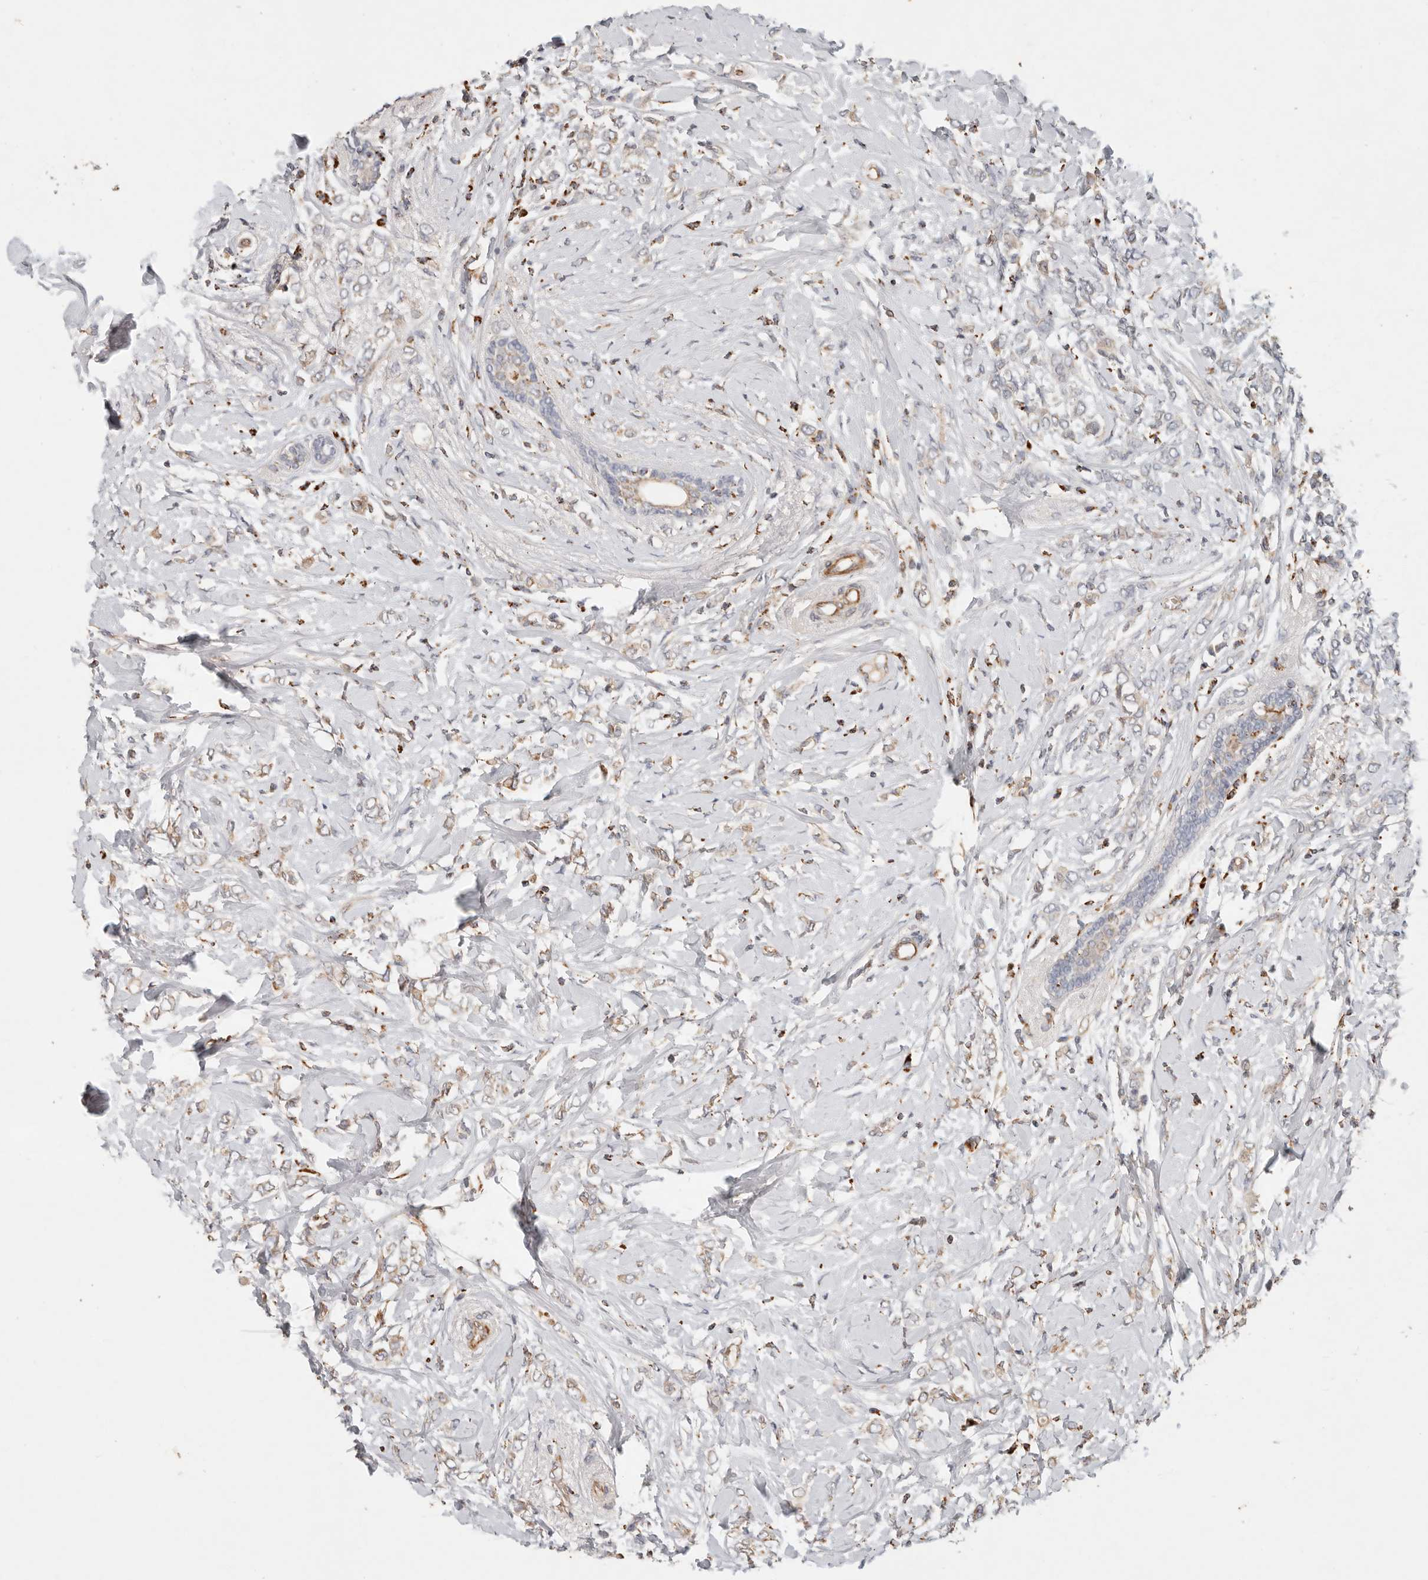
{"staining": {"intensity": "weak", "quantity": ">75%", "location": "cytoplasmic/membranous"}, "tissue": "breast cancer", "cell_type": "Tumor cells", "image_type": "cancer", "snomed": [{"axis": "morphology", "description": "Normal tissue, NOS"}, {"axis": "morphology", "description": "Lobular carcinoma"}, {"axis": "topography", "description": "Breast"}], "caption": "Immunohistochemistry (IHC) photomicrograph of neoplastic tissue: human breast cancer stained using IHC reveals low levels of weak protein expression localized specifically in the cytoplasmic/membranous of tumor cells, appearing as a cytoplasmic/membranous brown color.", "gene": "ARHGEF10L", "patient": {"sex": "female", "age": 47}}